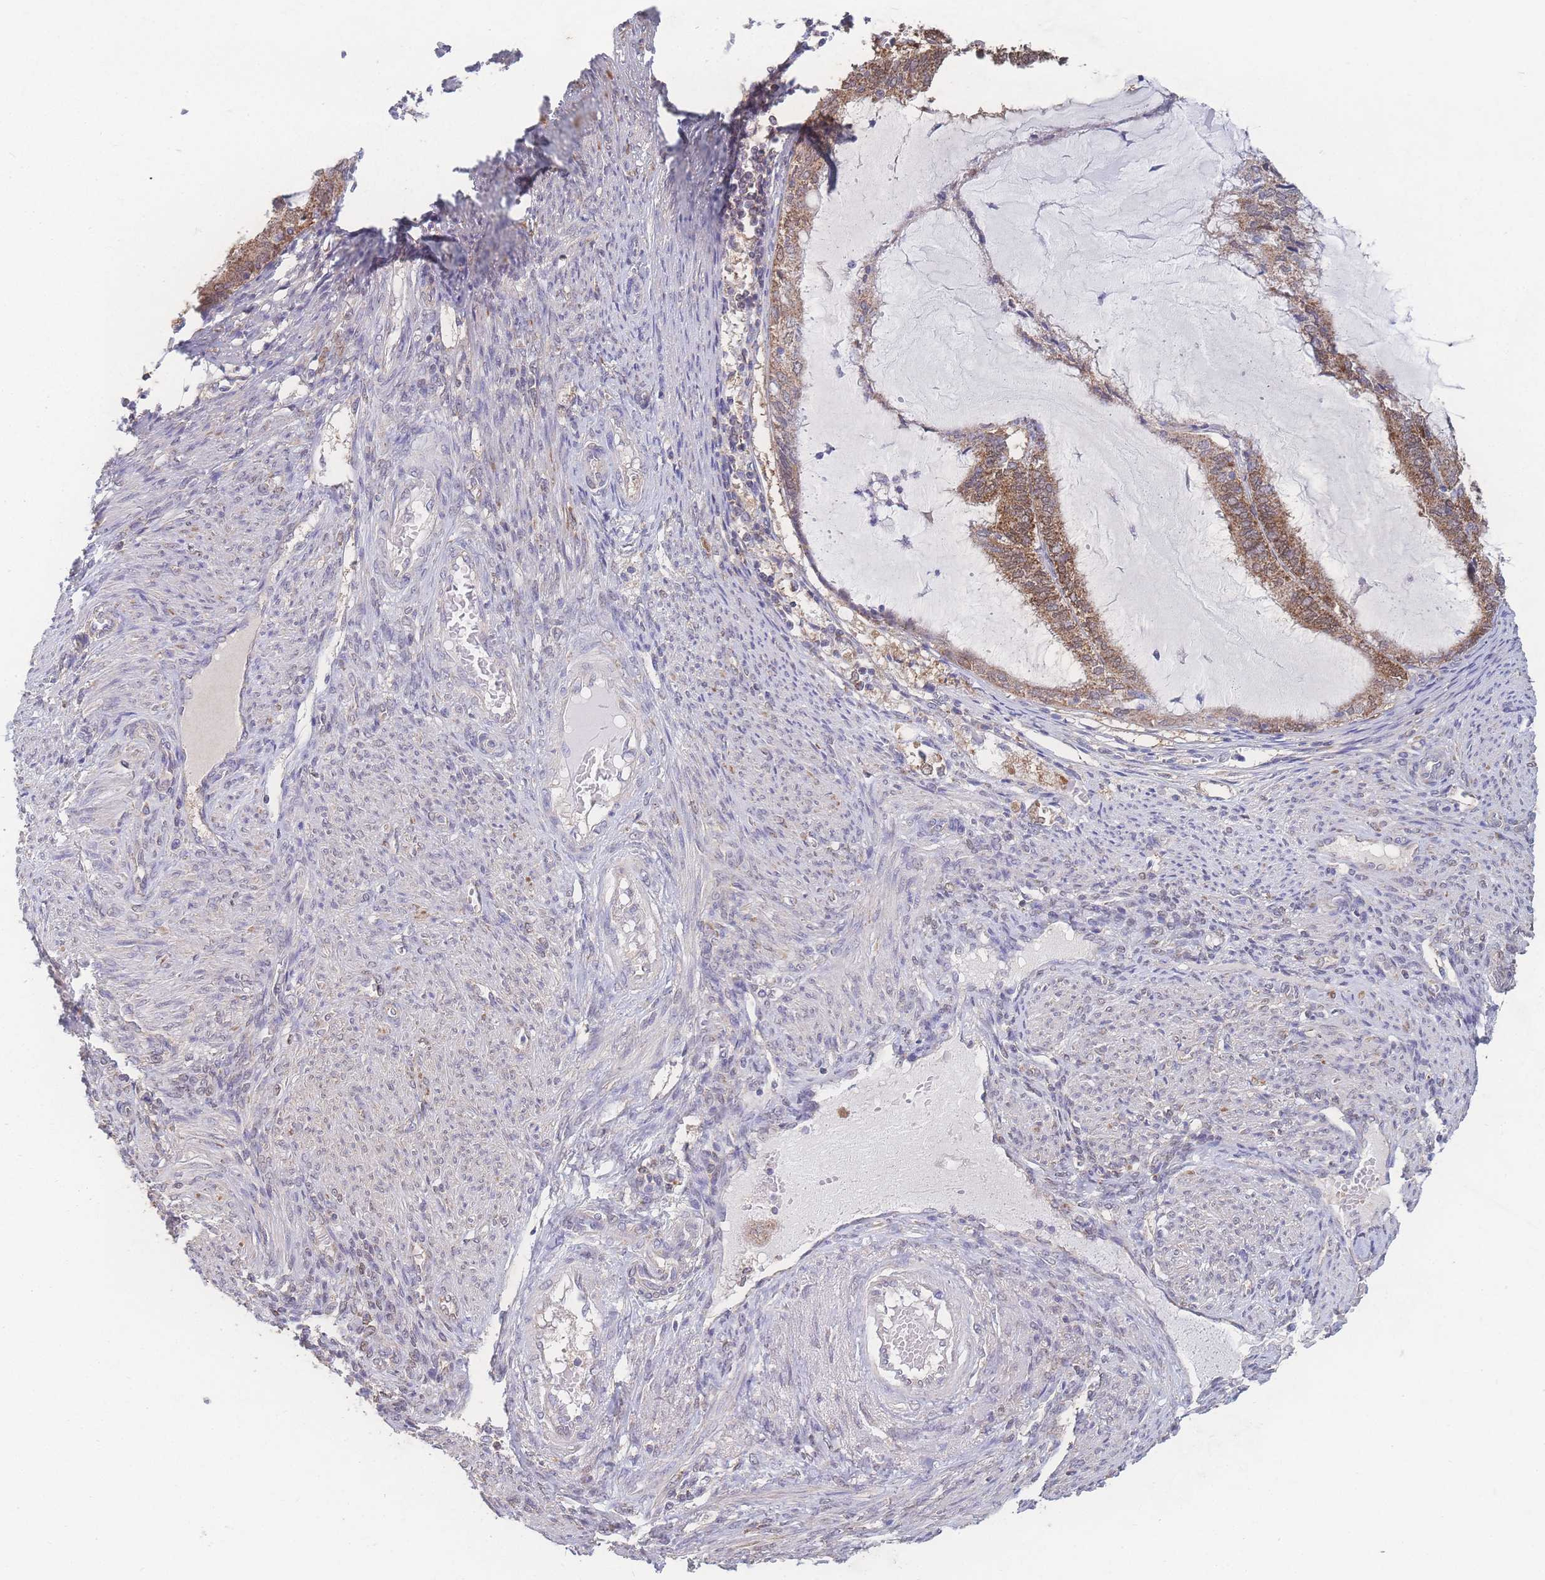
{"staining": {"intensity": "moderate", "quantity": ">75%", "location": "cytoplasmic/membranous"}, "tissue": "endometrial cancer", "cell_type": "Tumor cells", "image_type": "cancer", "snomed": [{"axis": "morphology", "description": "Adenocarcinoma, NOS"}, {"axis": "topography", "description": "Endometrium"}], "caption": "Adenocarcinoma (endometrial) was stained to show a protein in brown. There is medium levels of moderate cytoplasmic/membranous expression in about >75% of tumor cells. The staining was performed using DAB (3,3'-diaminobenzidine), with brown indicating positive protein expression. Nuclei are stained blue with hematoxylin.", "gene": "GIPR", "patient": {"sex": "female", "age": 81}}